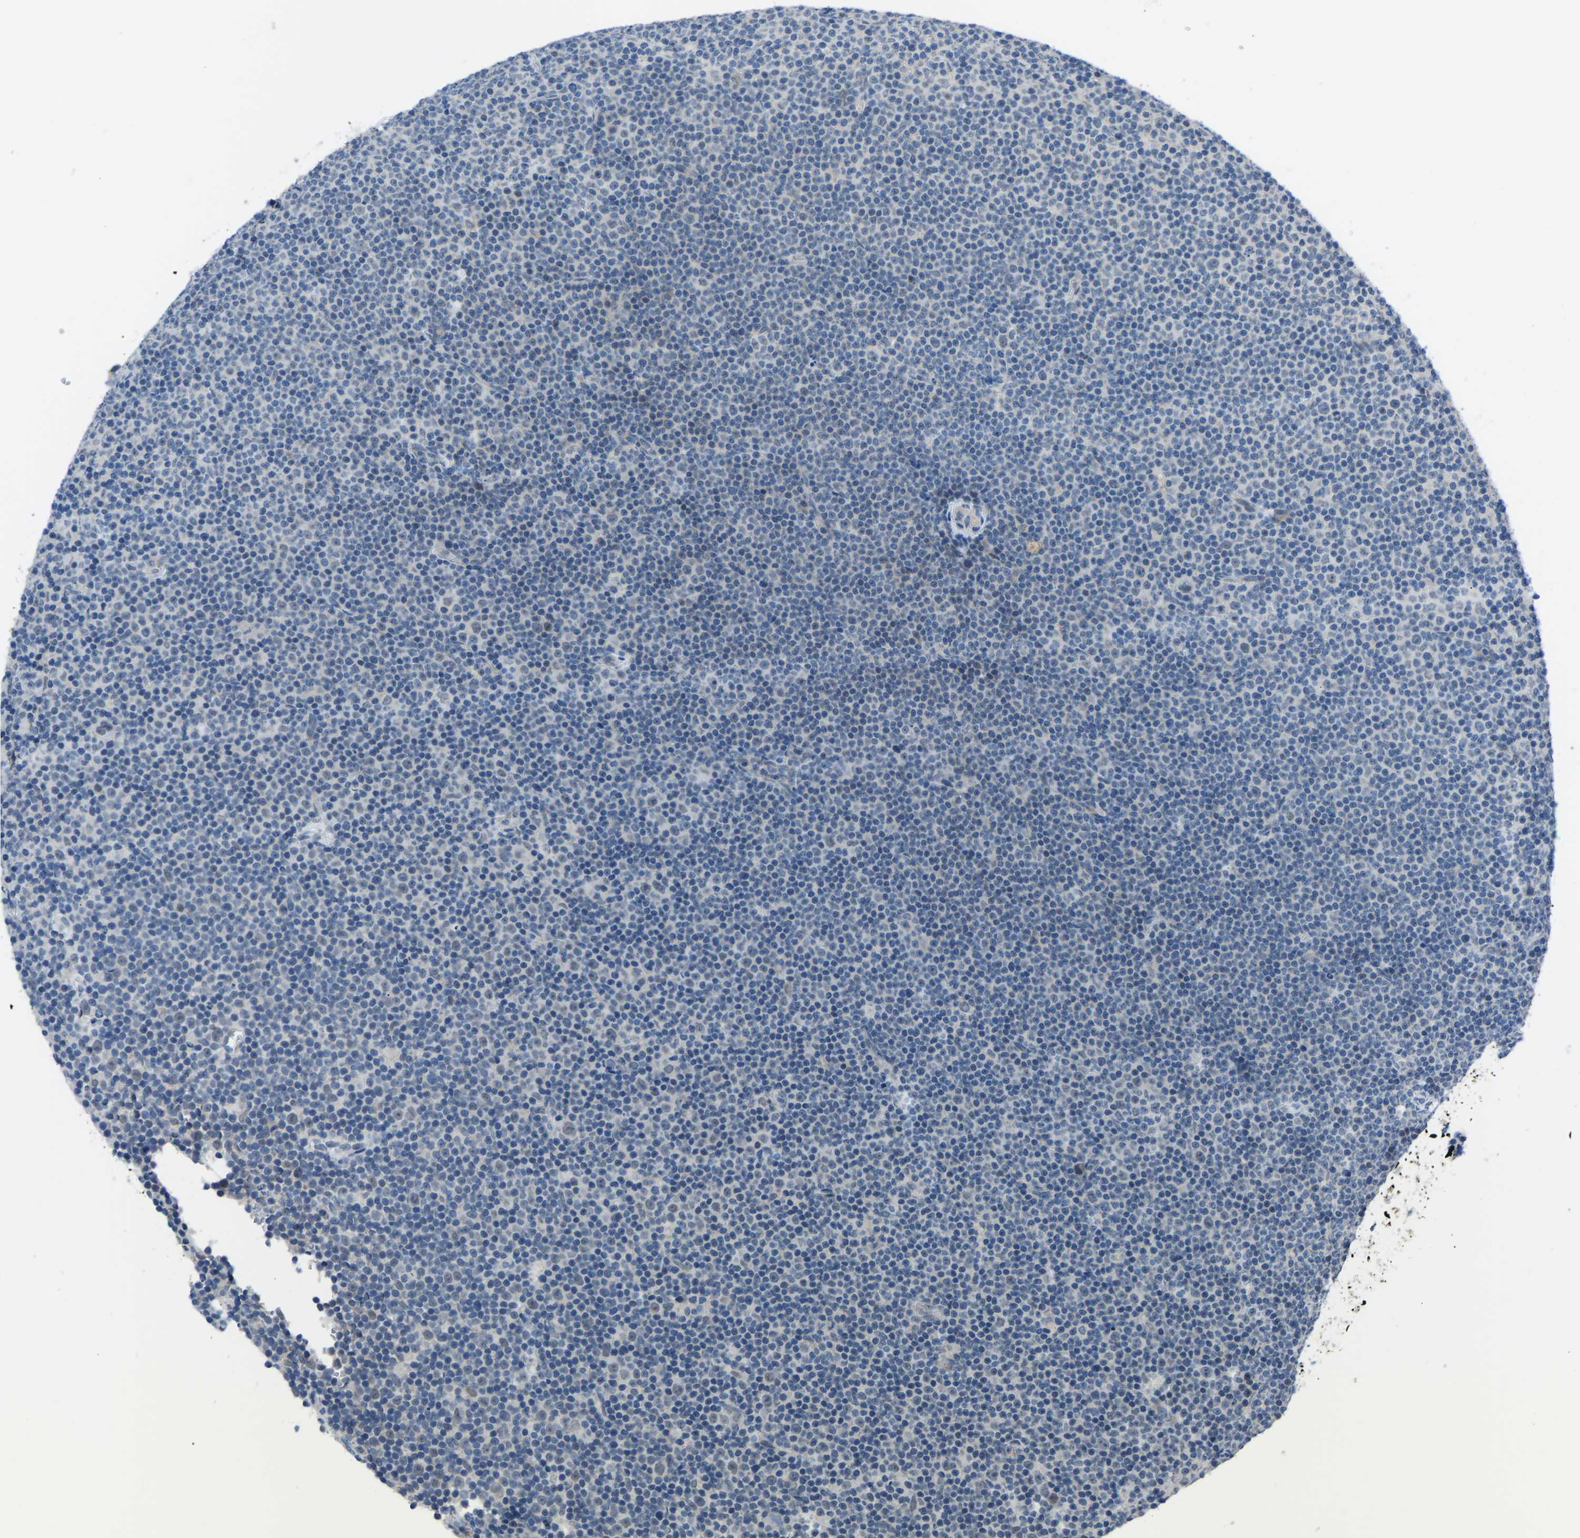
{"staining": {"intensity": "negative", "quantity": "none", "location": "none"}, "tissue": "lymphoma", "cell_type": "Tumor cells", "image_type": "cancer", "snomed": [{"axis": "morphology", "description": "Malignant lymphoma, non-Hodgkin's type, Low grade"}, {"axis": "topography", "description": "Lymph node"}], "caption": "Immunohistochemical staining of human malignant lymphoma, non-Hodgkin's type (low-grade) demonstrates no significant staining in tumor cells.", "gene": "CDK2AP1", "patient": {"sex": "female", "age": 67}}